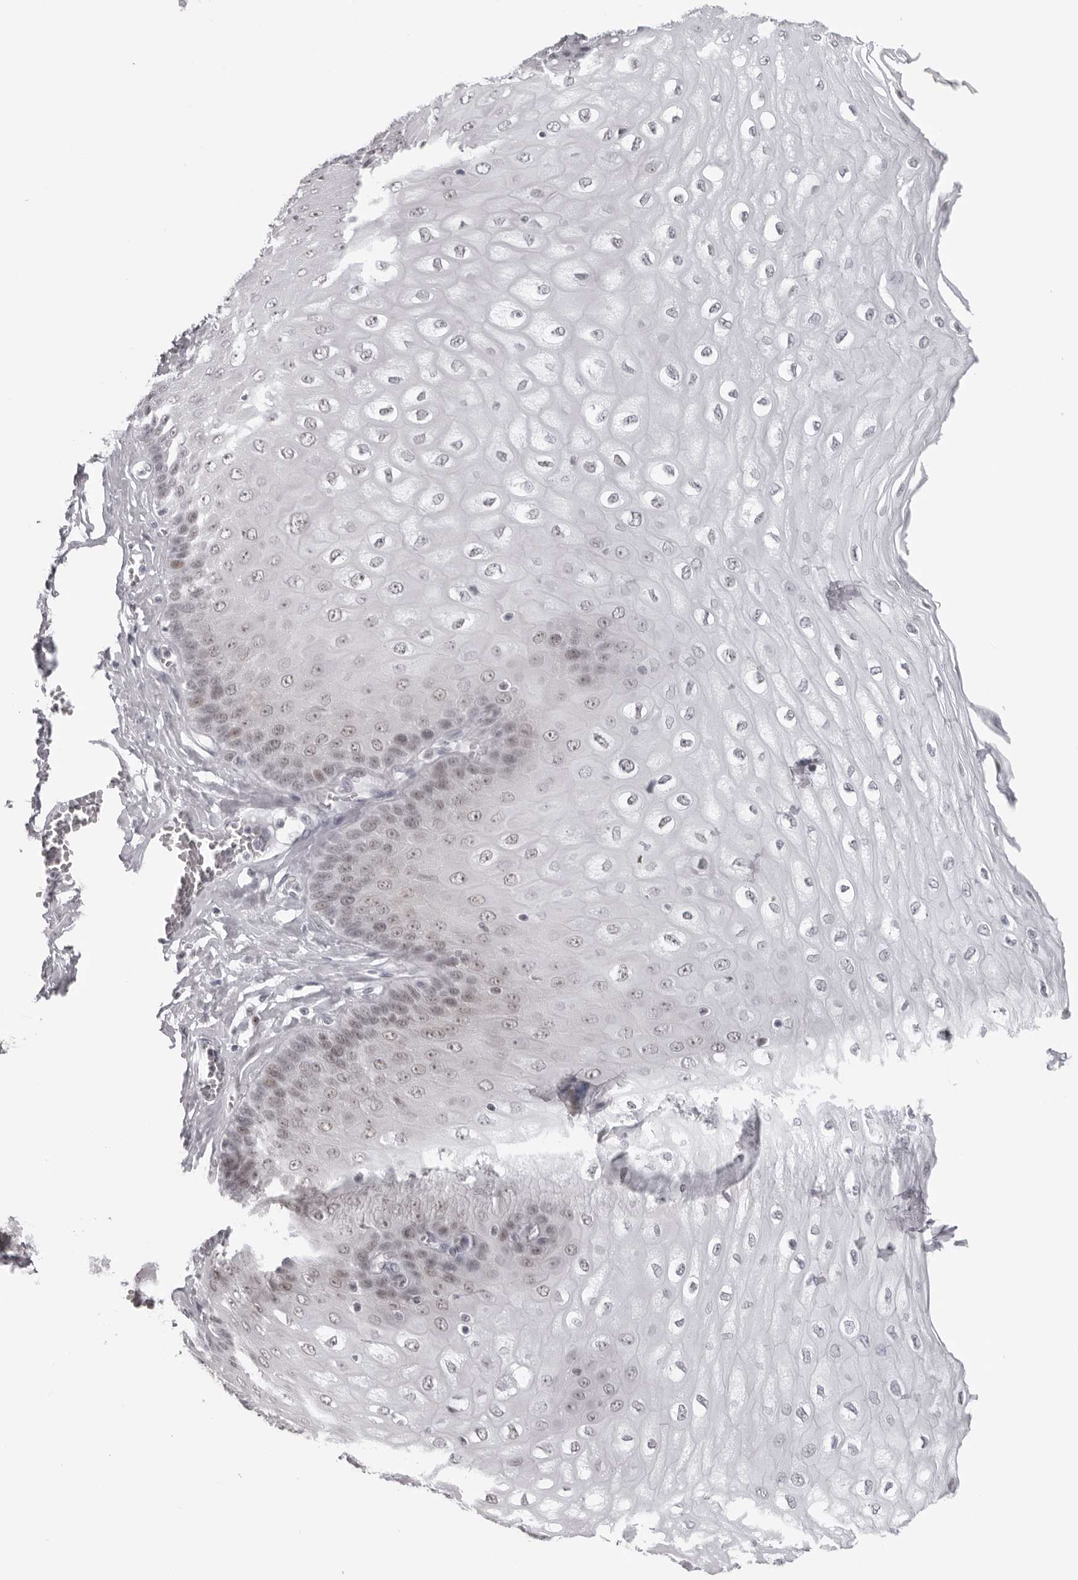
{"staining": {"intensity": "moderate", "quantity": "25%-75%", "location": "nuclear"}, "tissue": "esophagus", "cell_type": "Squamous epithelial cells", "image_type": "normal", "snomed": [{"axis": "morphology", "description": "Normal tissue, NOS"}, {"axis": "topography", "description": "Esophagus"}], "caption": "Protein expression analysis of unremarkable human esophagus reveals moderate nuclear positivity in approximately 25%-75% of squamous epithelial cells.", "gene": "ESPN", "patient": {"sex": "male", "age": 60}}